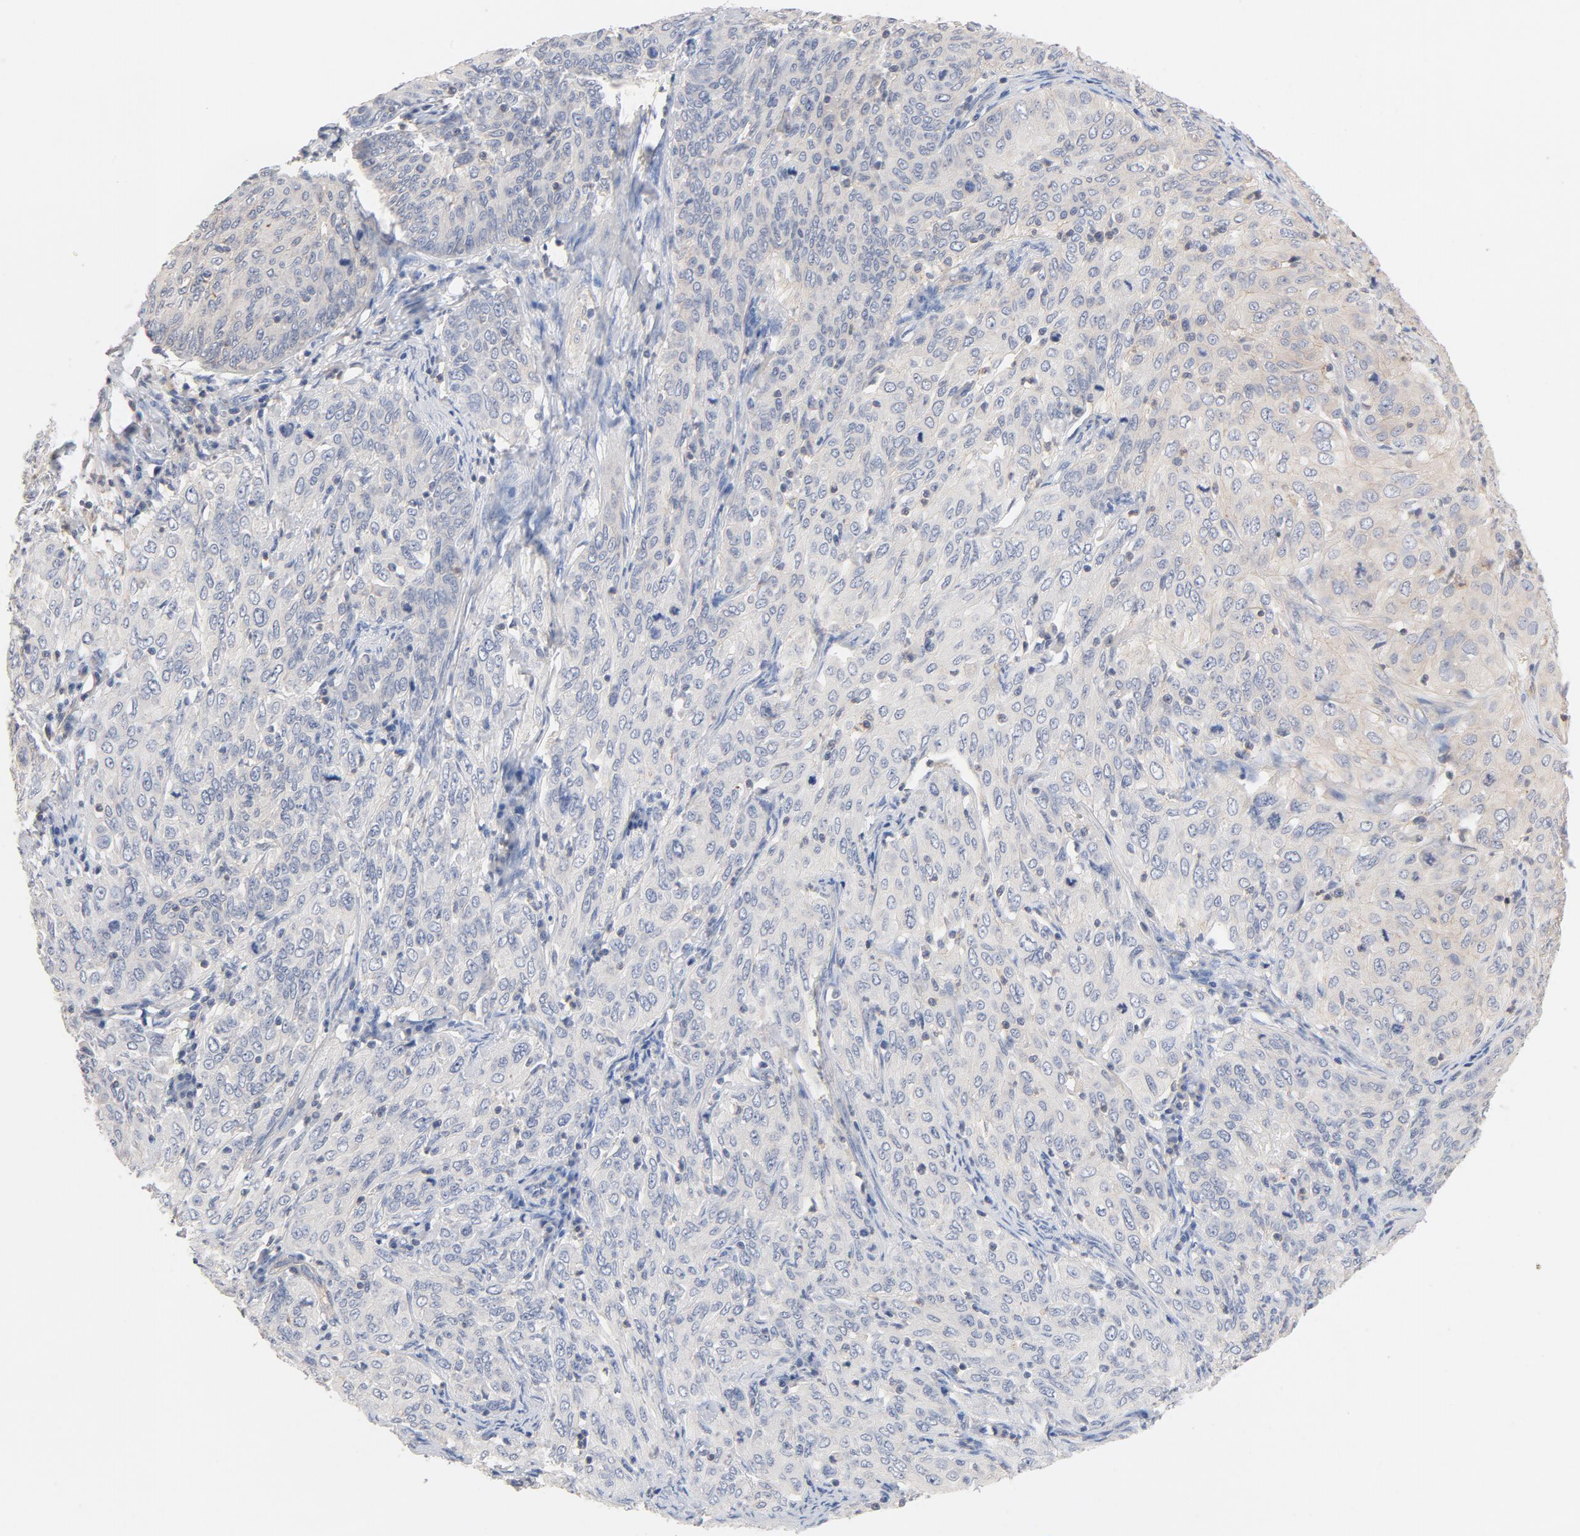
{"staining": {"intensity": "weak", "quantity": ">75%", "location": "cytoplasmic/membranous"}, "tissue": "cervical cancer", "cell_type": "Tumor cells", "image_type": "cancer", "snomed": [{"axis": "morphology", "description": "Squamous cell carcinoma, NOS"}, {"axis": "topography", "description": "Cervix"}], "caption": "Tumor cells display low levels of weak cytoplasmic/membranous staining in approximately >75% of cells in human squamous cell carcinoma (cervical).", "gene": "STRN3", "patient": {"sex": "female", "age": 38}}